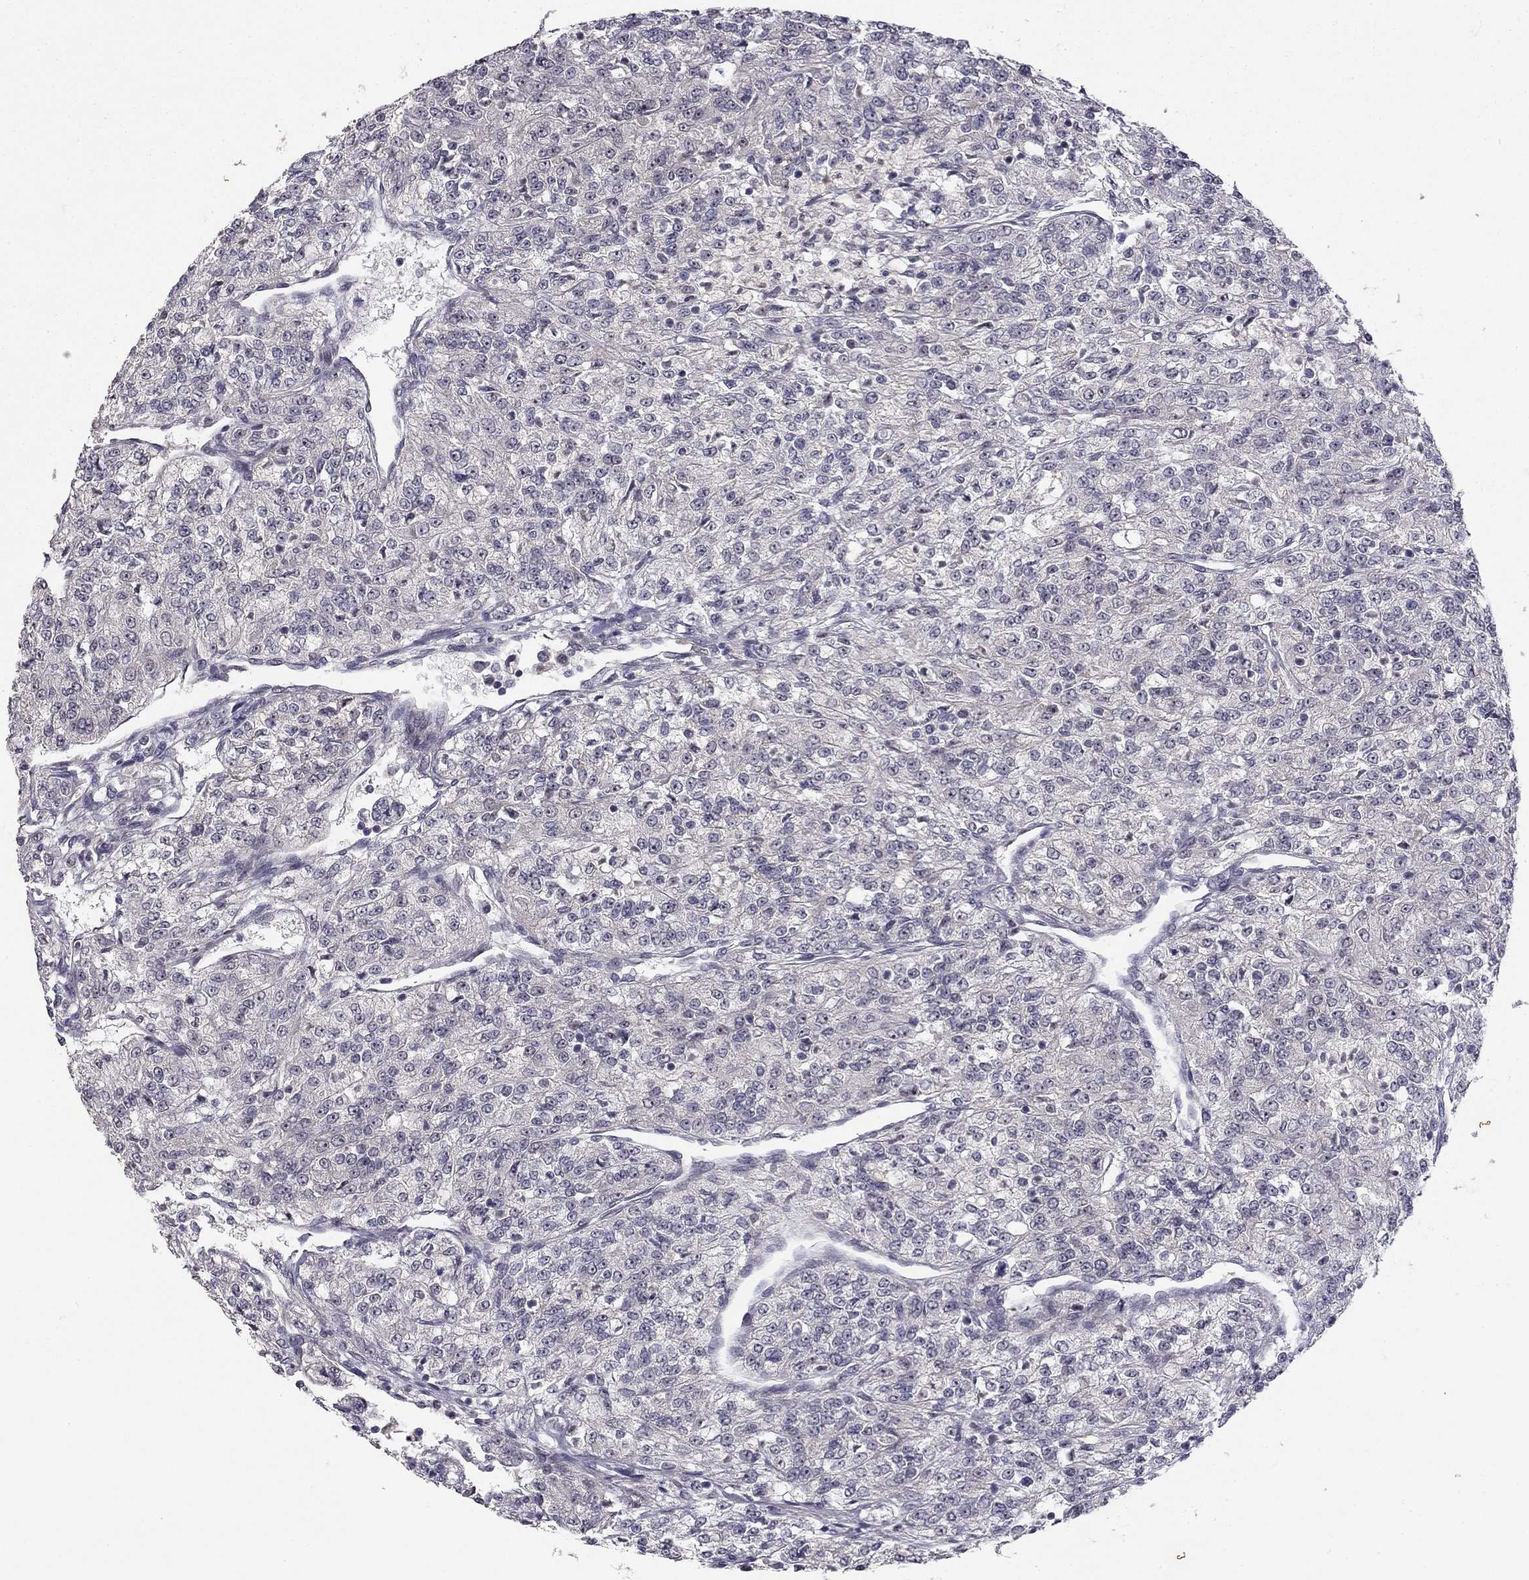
{"staining": {"intensity": "negative", "quantity": "none", "location": "none"}, "tissue": "renal cancer", "cell_type": "Tumor cells", "image_type": "cancer", "snomed": [{"axis": "morphology", "description": "Adenocarcinoma, NOS"}, {"axis": "topography", "description": "Kidney"}], "caption": "High power microscopy image of an immunohistochemistry (IHC) micrograph of renal adenocarcinoma, revealing no significant staining in tumor cells.", "gene": "STXBP6", "patient": {"sex": "female", "age": 63}}